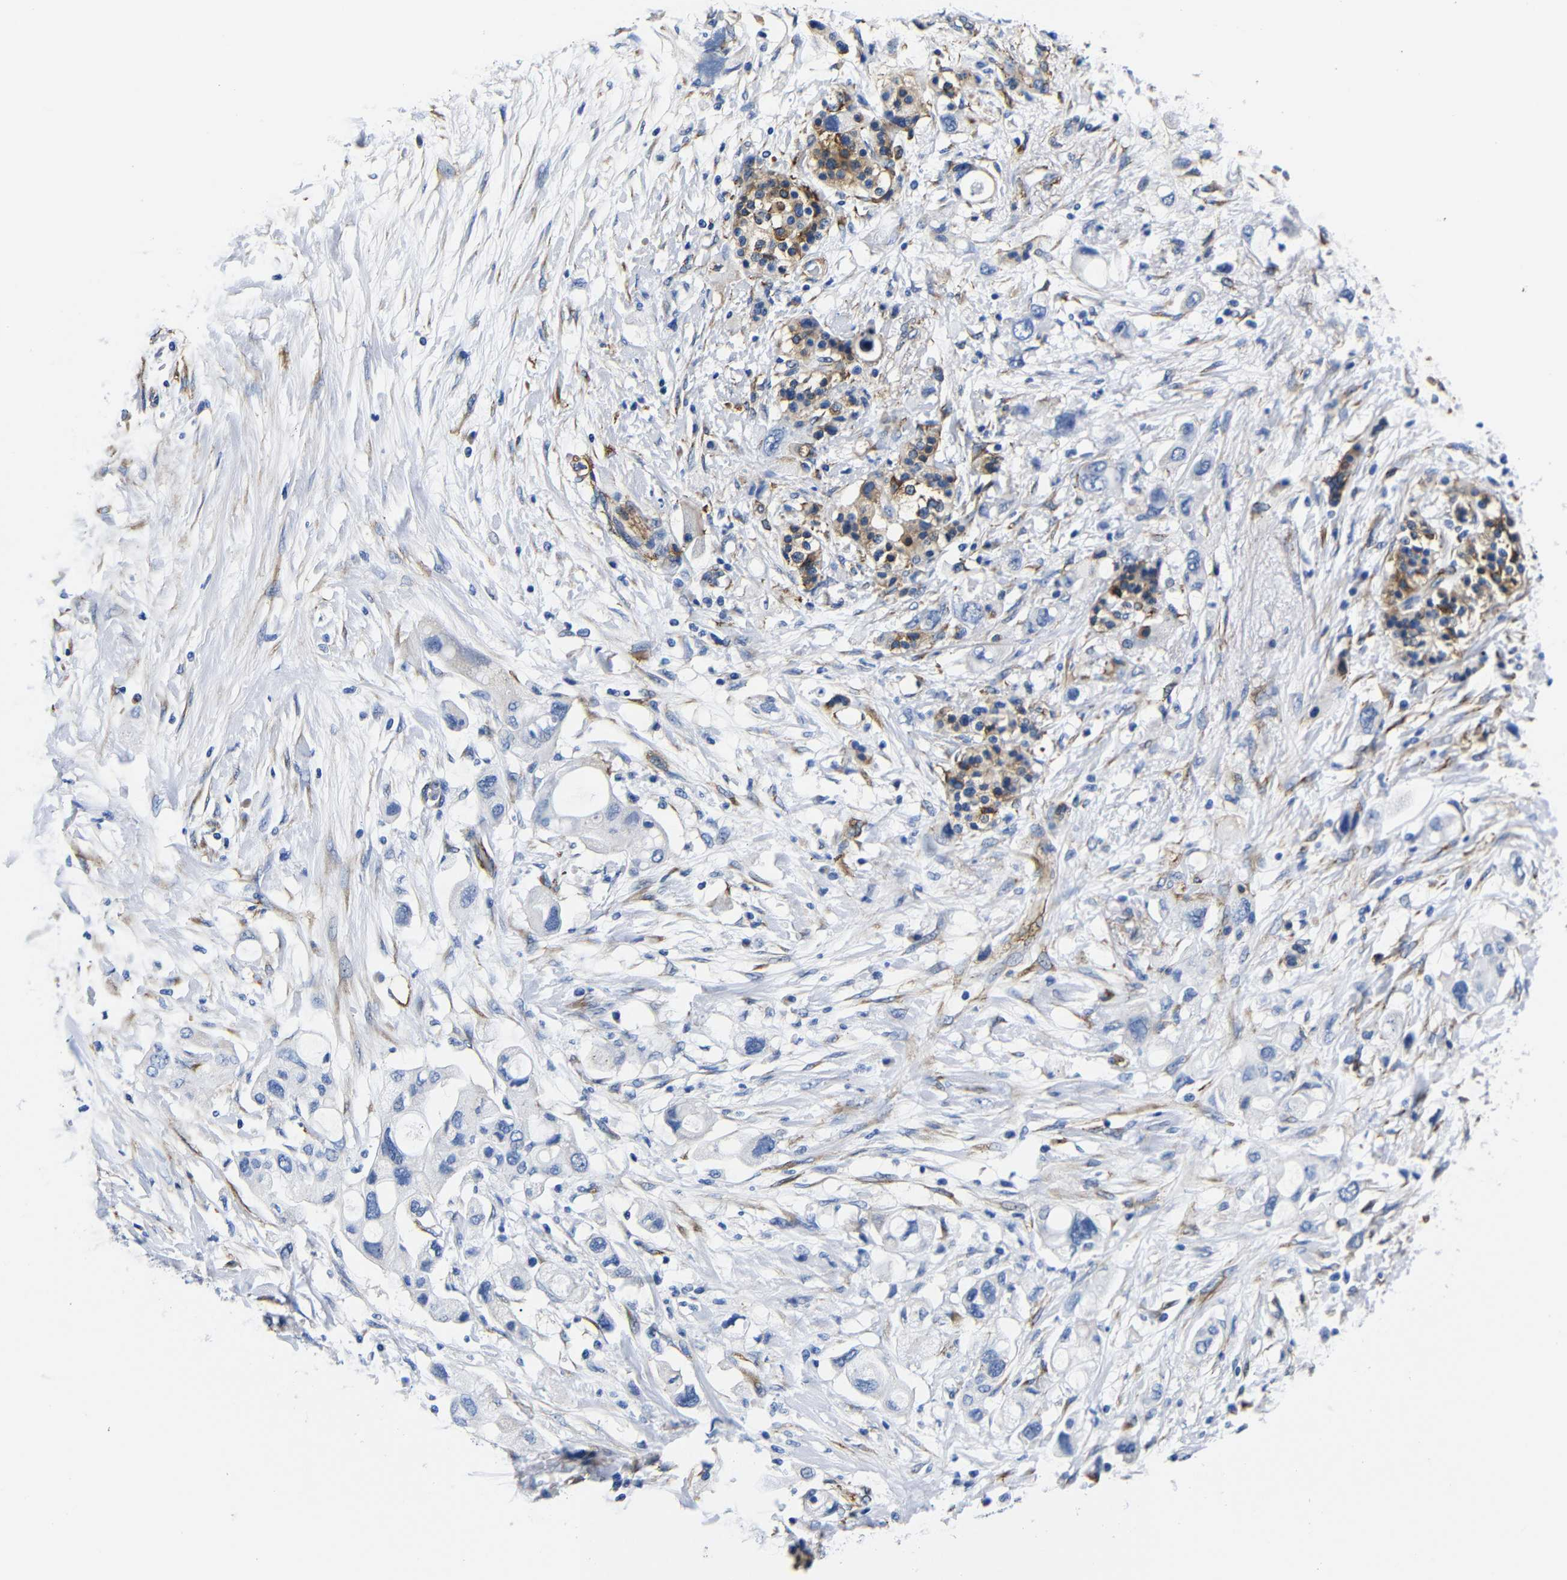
{"staining": {"intensity": "negative", "quantity": "none", "location": "none"}, "tissue": "pancreatic cancer", "cell_type": "Tumor cells", "image_type": "cancer", "snomed": [{"axis": "morphology", "description": "Adenocarcinoma, NOS"}, {"axis": "topography", "description": "Pancreas"}], "caption": "DAB immunohistochemical staining of pancreatic cancer (adenocarcinoma) displays no significant expression in tumor cells.", "gene": "LRIG1", "patient": {"sex": "female", "age": 56}}